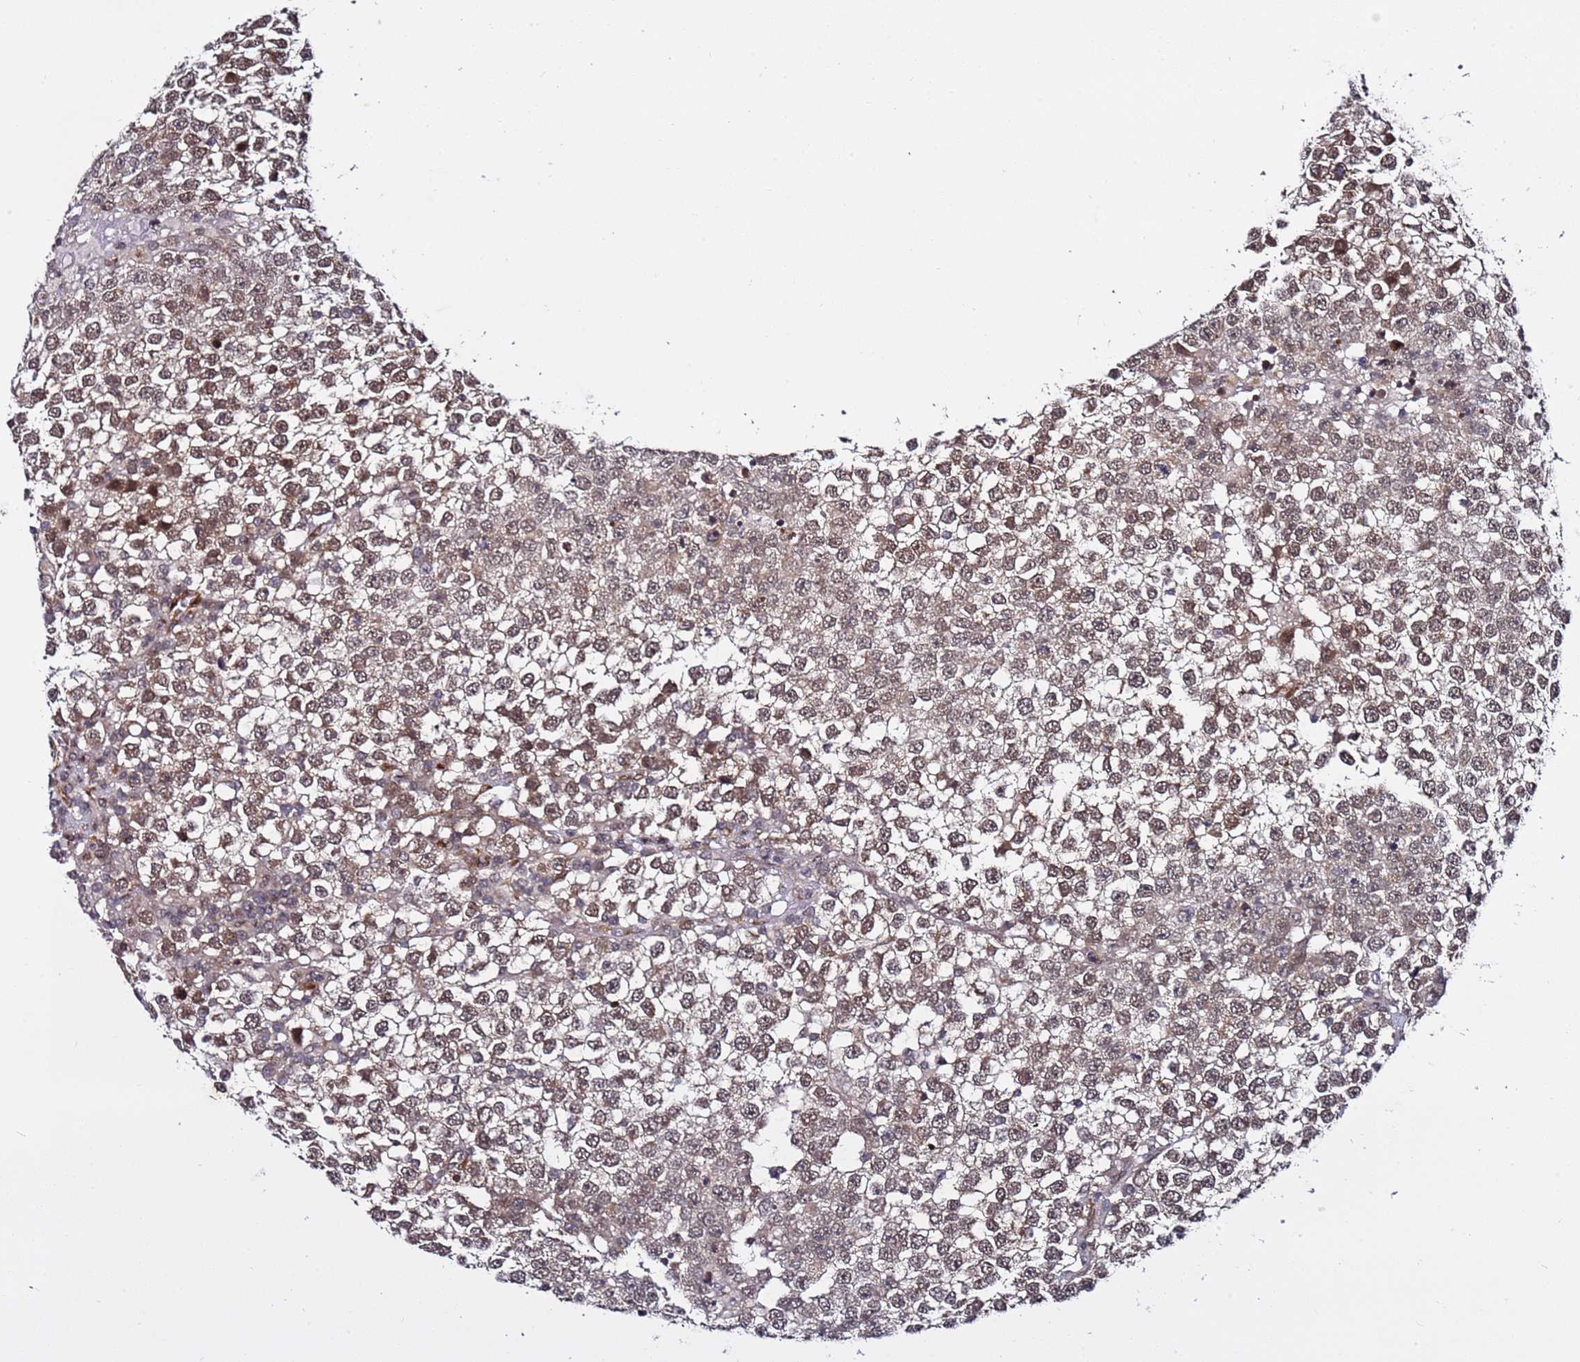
{"staining": {"intensity": "moderate", "quantity": "25%-75%", "location": "nuclear"}, "tissue": "testis cancer", "cell_type": "Tumor cells", "image_type": "cancer", "snomed": [{"axis": "morphology", "description": "Seminoma, NOS"}, {"axis": "topography", "description": "Testis"}], "caption": "A medium amount of moderate nuclear expression is appreciated in approximately 25%-75% of tumor cells in testis cancer (seminoma) tissue.", "gene": "POLR2D", "patient": {"sex": "male", "age": 65}}